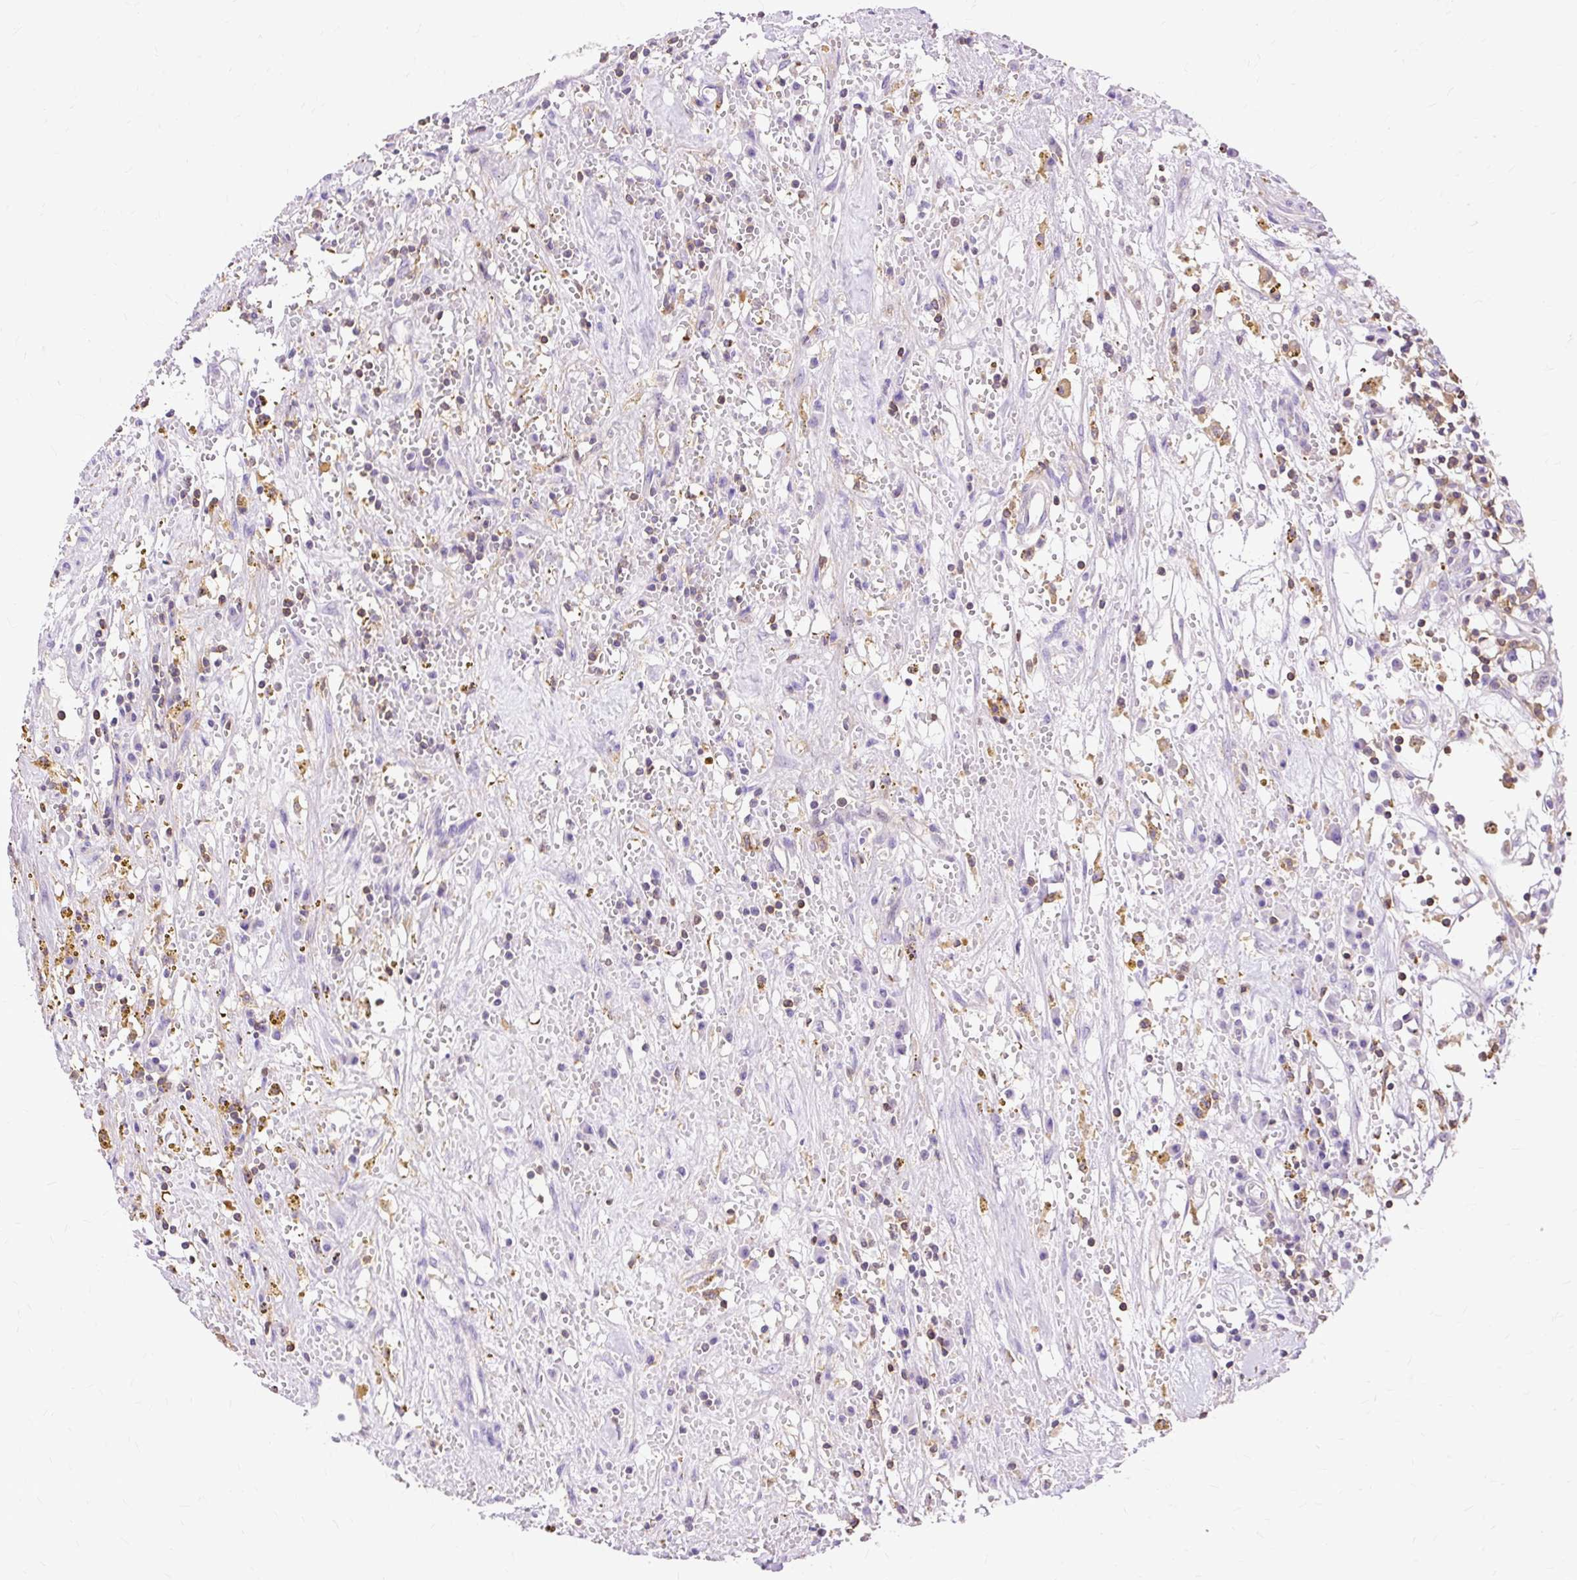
{"staining": {"intensity": "negative", "quantity": "none", "location": "none"}, "tissue": "renal cancer", "cell_type": "Tumor cells", "image_type": "cancer", "snomed": [{"axis": "morphology", "description": "Adenocarcinoma, NOS"}, {"axis": "topography", "description": "Kidney"}], "caption": "This is a image of immunohistochemistry staining of adenocarcinoma (renal), which shows no positivity in tumor cells. (DAB IHC, high magnification).", "gene": "TWF2", "patient": {"sex": "male", "age": 56}}